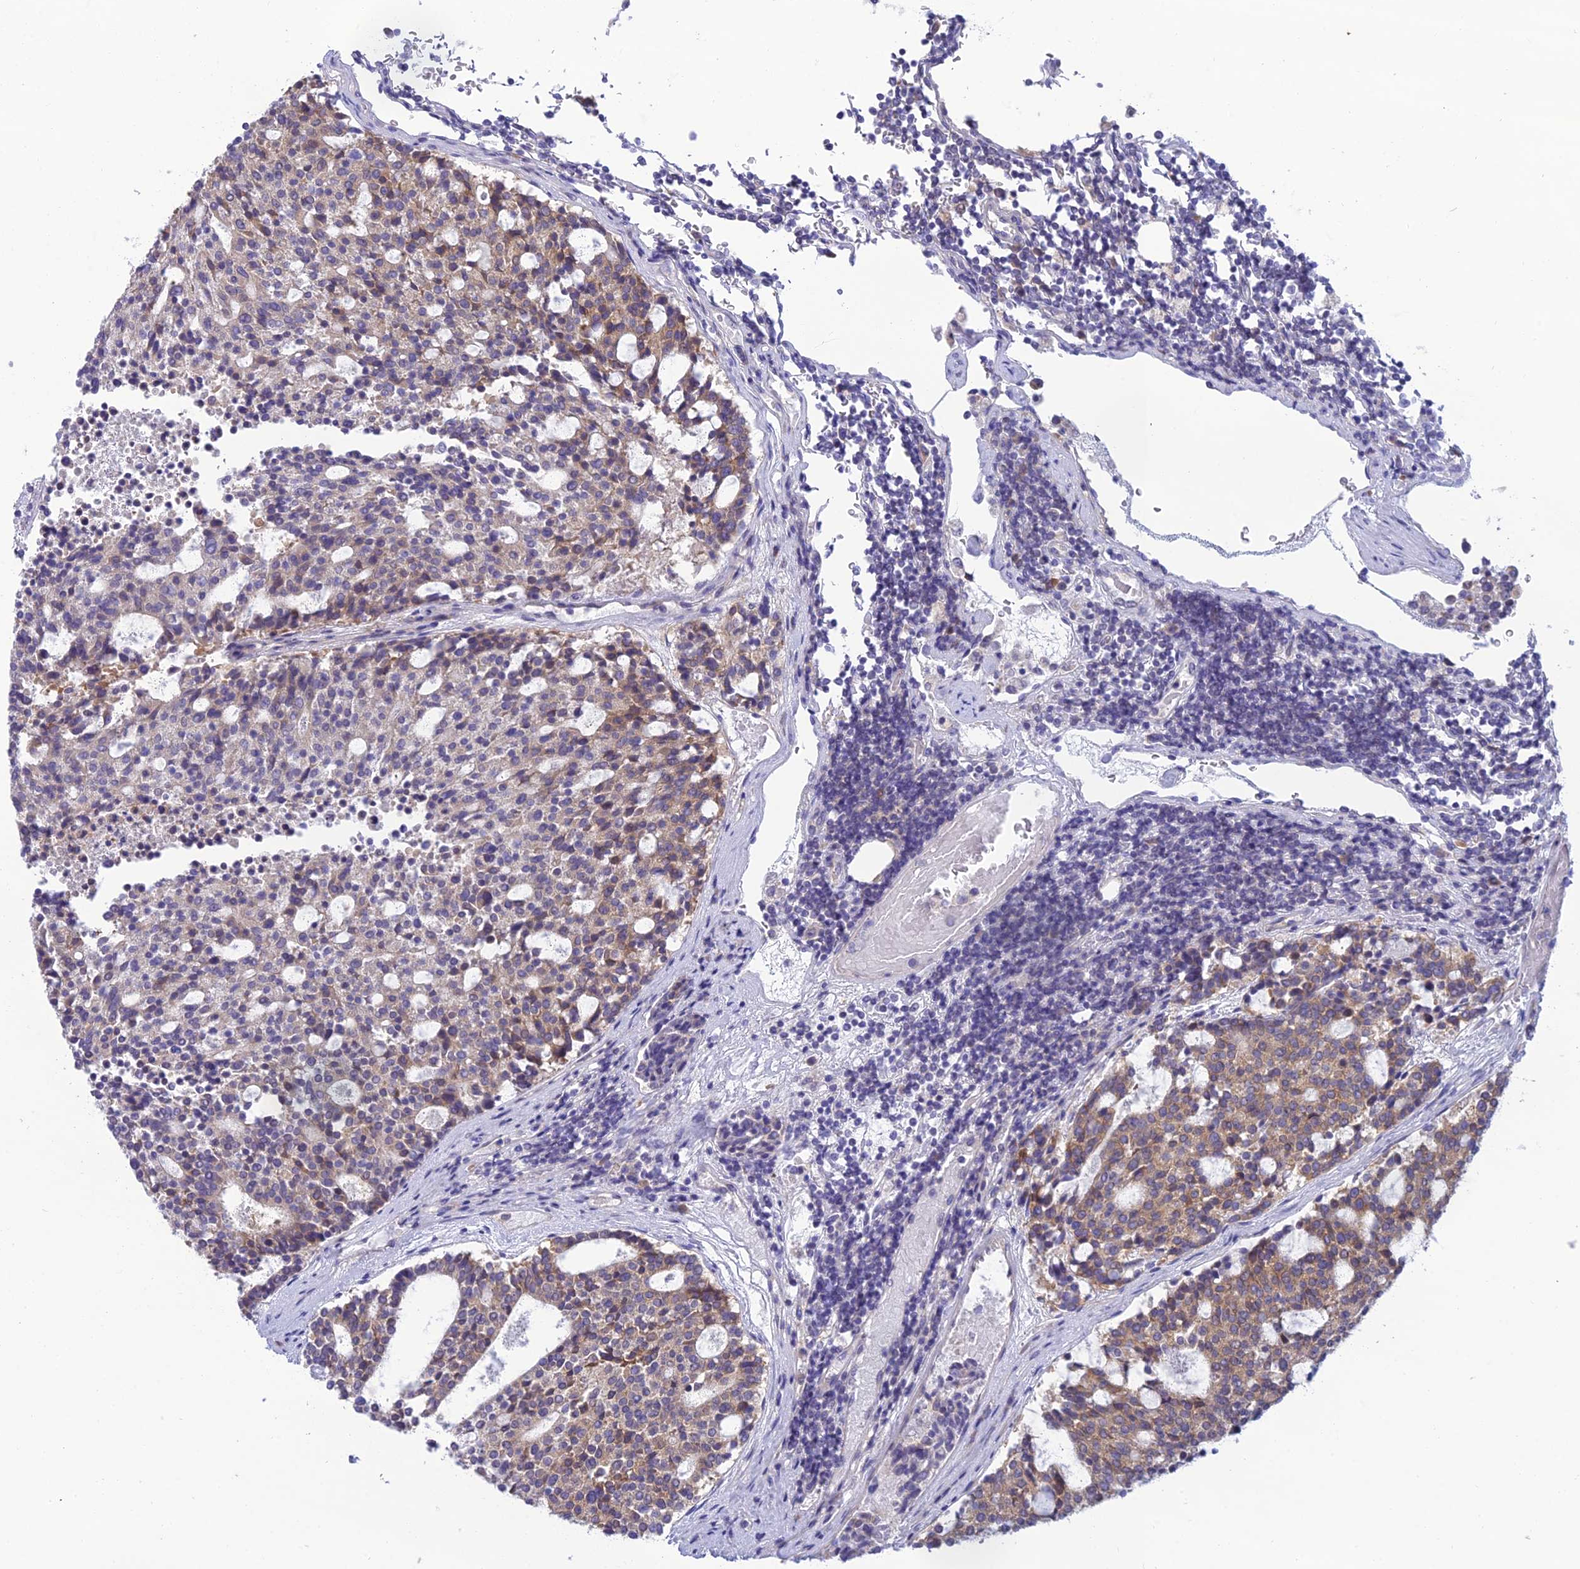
{"staining": {"intensity": "weak", "quantity": "25%-75%", "location": "cytoplasmic/membranous"}, "tissue": "carcinoid", "cell_type": "Tumor cells", "image_type": "cancer", "snomed": [{"axis": "morphology", "description": "Carcinoid, malignant, NOS"}, {"axis": "topography", "description": "Pancreas"}], "caption": "The histopathology image exhibits staining of malignant carcinoid, revealing weak cytoplasmic/membranous protein expression (brown color) within tumor cells.", "gene": "CLCN7", "patient": {"sex": "female", "age": 54}}